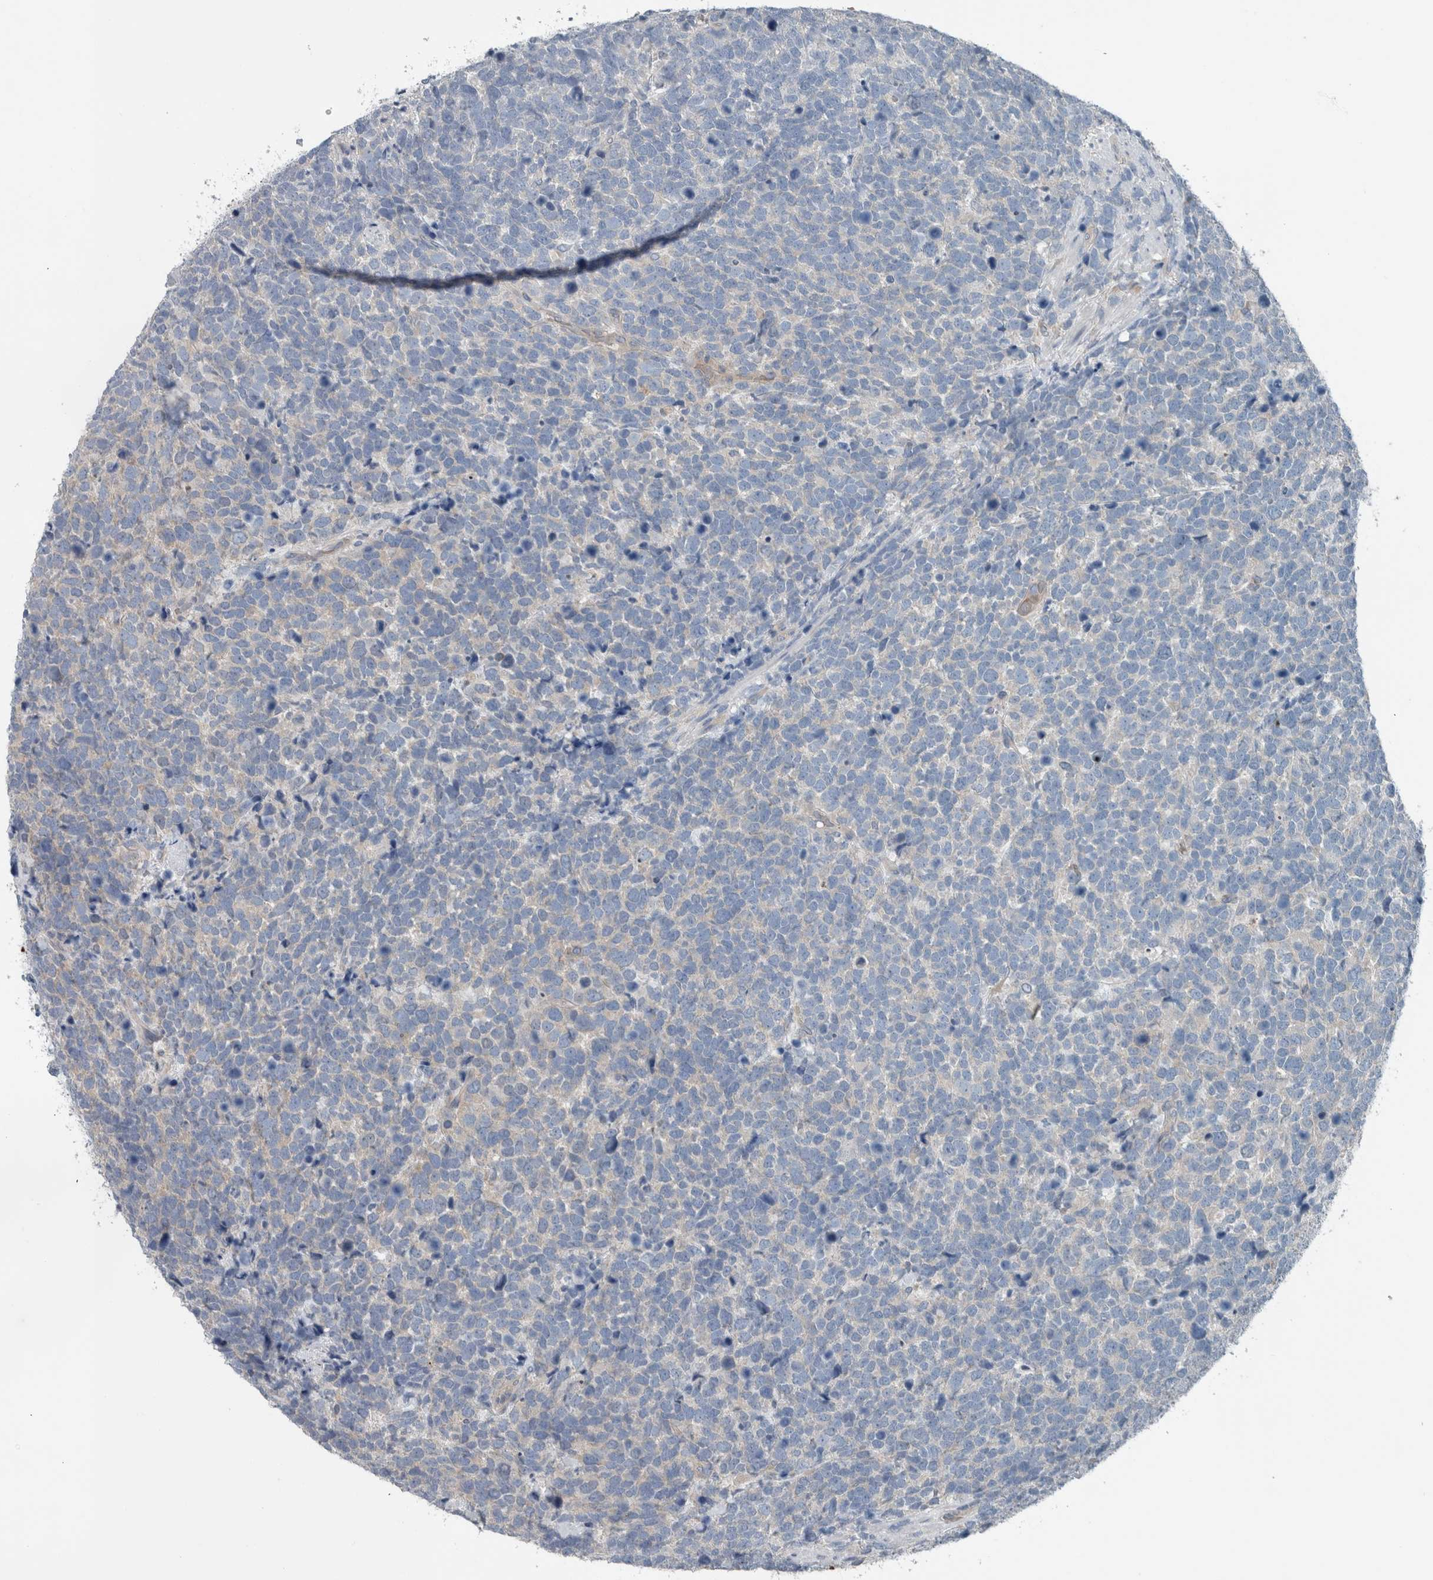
{"staining": {"intensity": "negative", "quantity": "none", "location": "none"}, "tissue": "urothelial cancer", "cell_type": "Tumor cells", "image_type": "cancer", "snomed": [{"axis": "morphology", "description": "Urothelial carcinoma, High grade"}, {"axis": "topography", "description": "Urinary bladder"}], "caption": "Immunohistochemistry (IHC) histopathology image of human high-grade urothelial carcinoma stained for a protein (brown), which displays no expression in tumor cells.", "gene": "SH3GL2", "patient": {"sex": "female", "age": 82}}